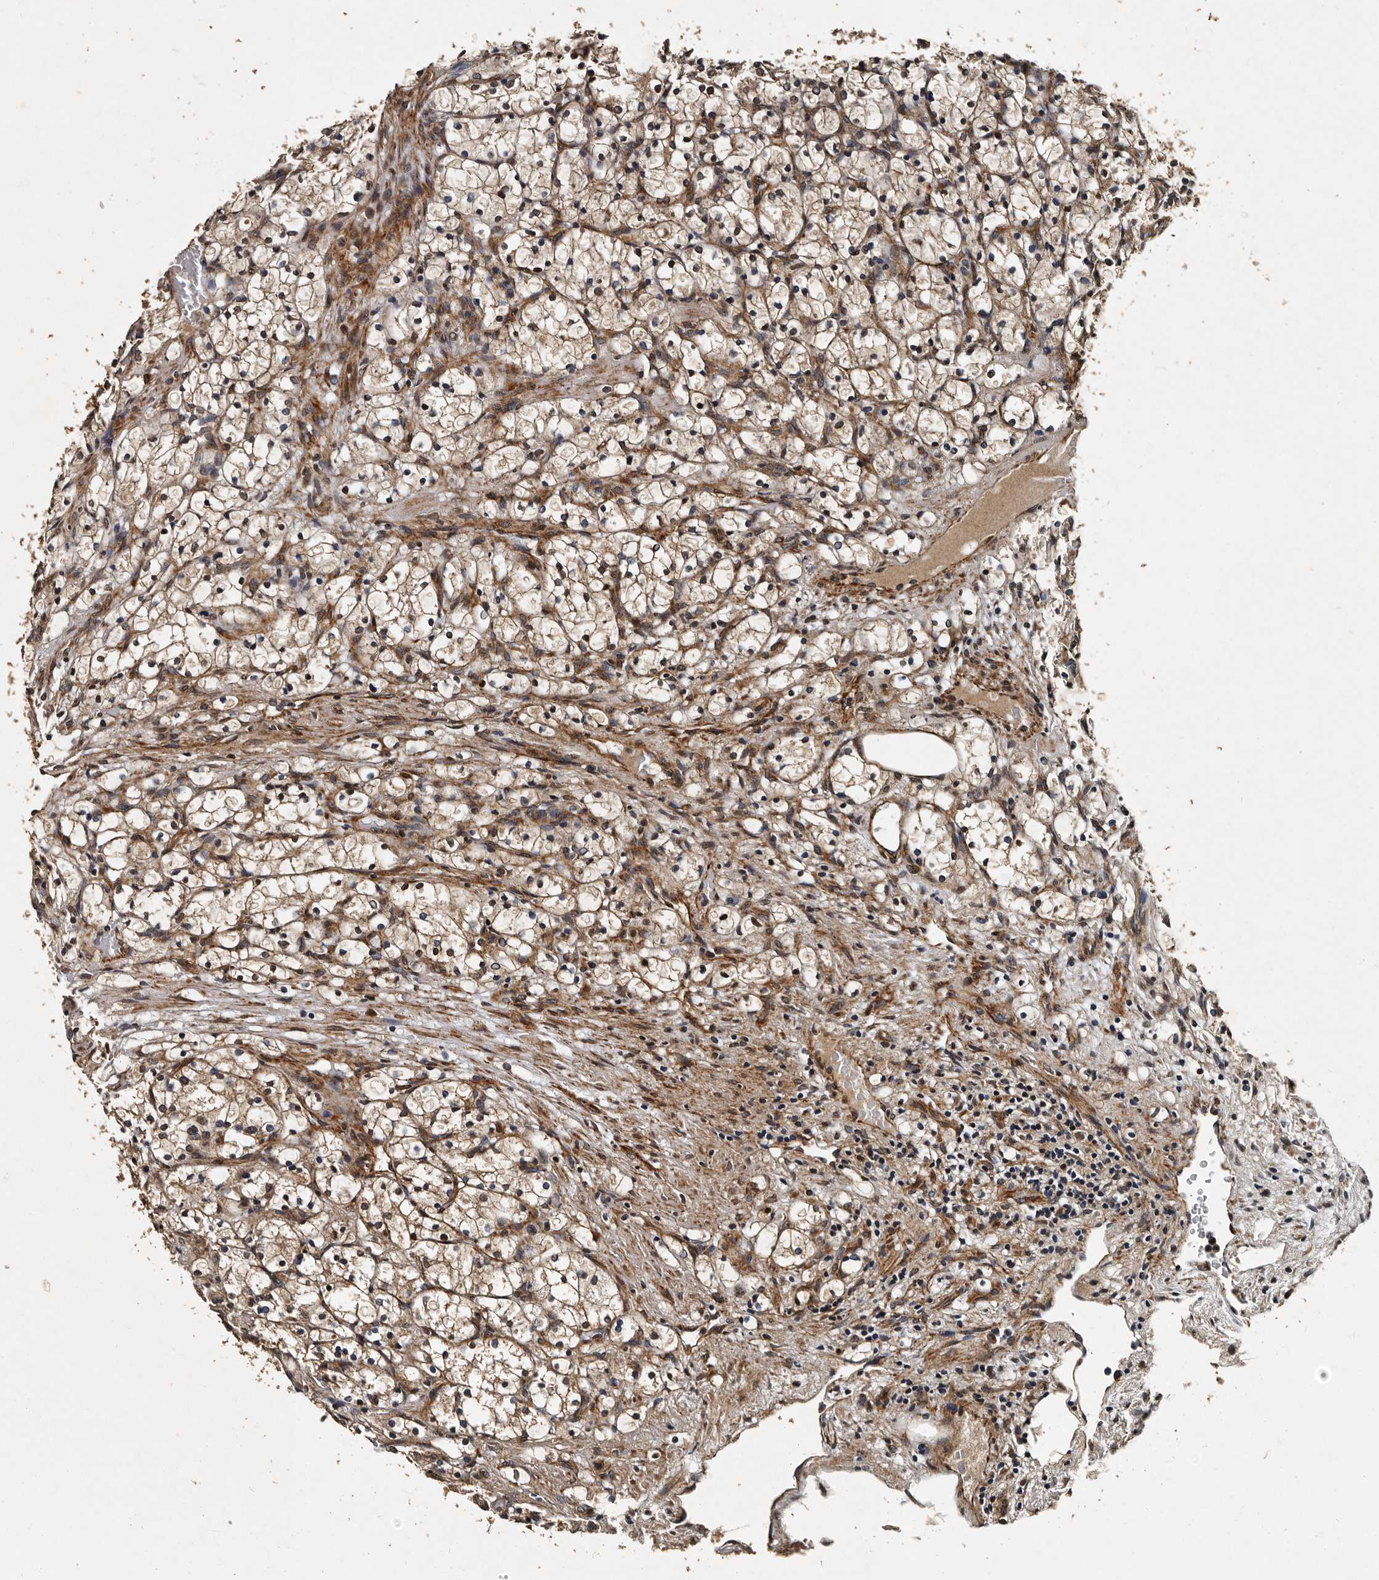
{"staining": {"intensity": "moderate", "quantity": ">75%", "location": "cytoplasmic/membranous,nuclear"}, "tissue": "renal cancer", "cell_type": "Tumor cells", "image_type": "cancer", "snomed": [{"axis": "morphology", "description": "Adenocarcinoma, NOS"}, {"axis": "topography", "description": "Kidney"}], "caption": "Tumor cells exhibit medium levels of moderate cytoplasmic/membranous and nuclear staining in about >75% of cells in renal cancer (adenocarcinoma).", "gene": "CPNE3", "patient": {"sex": "female", "age": 69}}